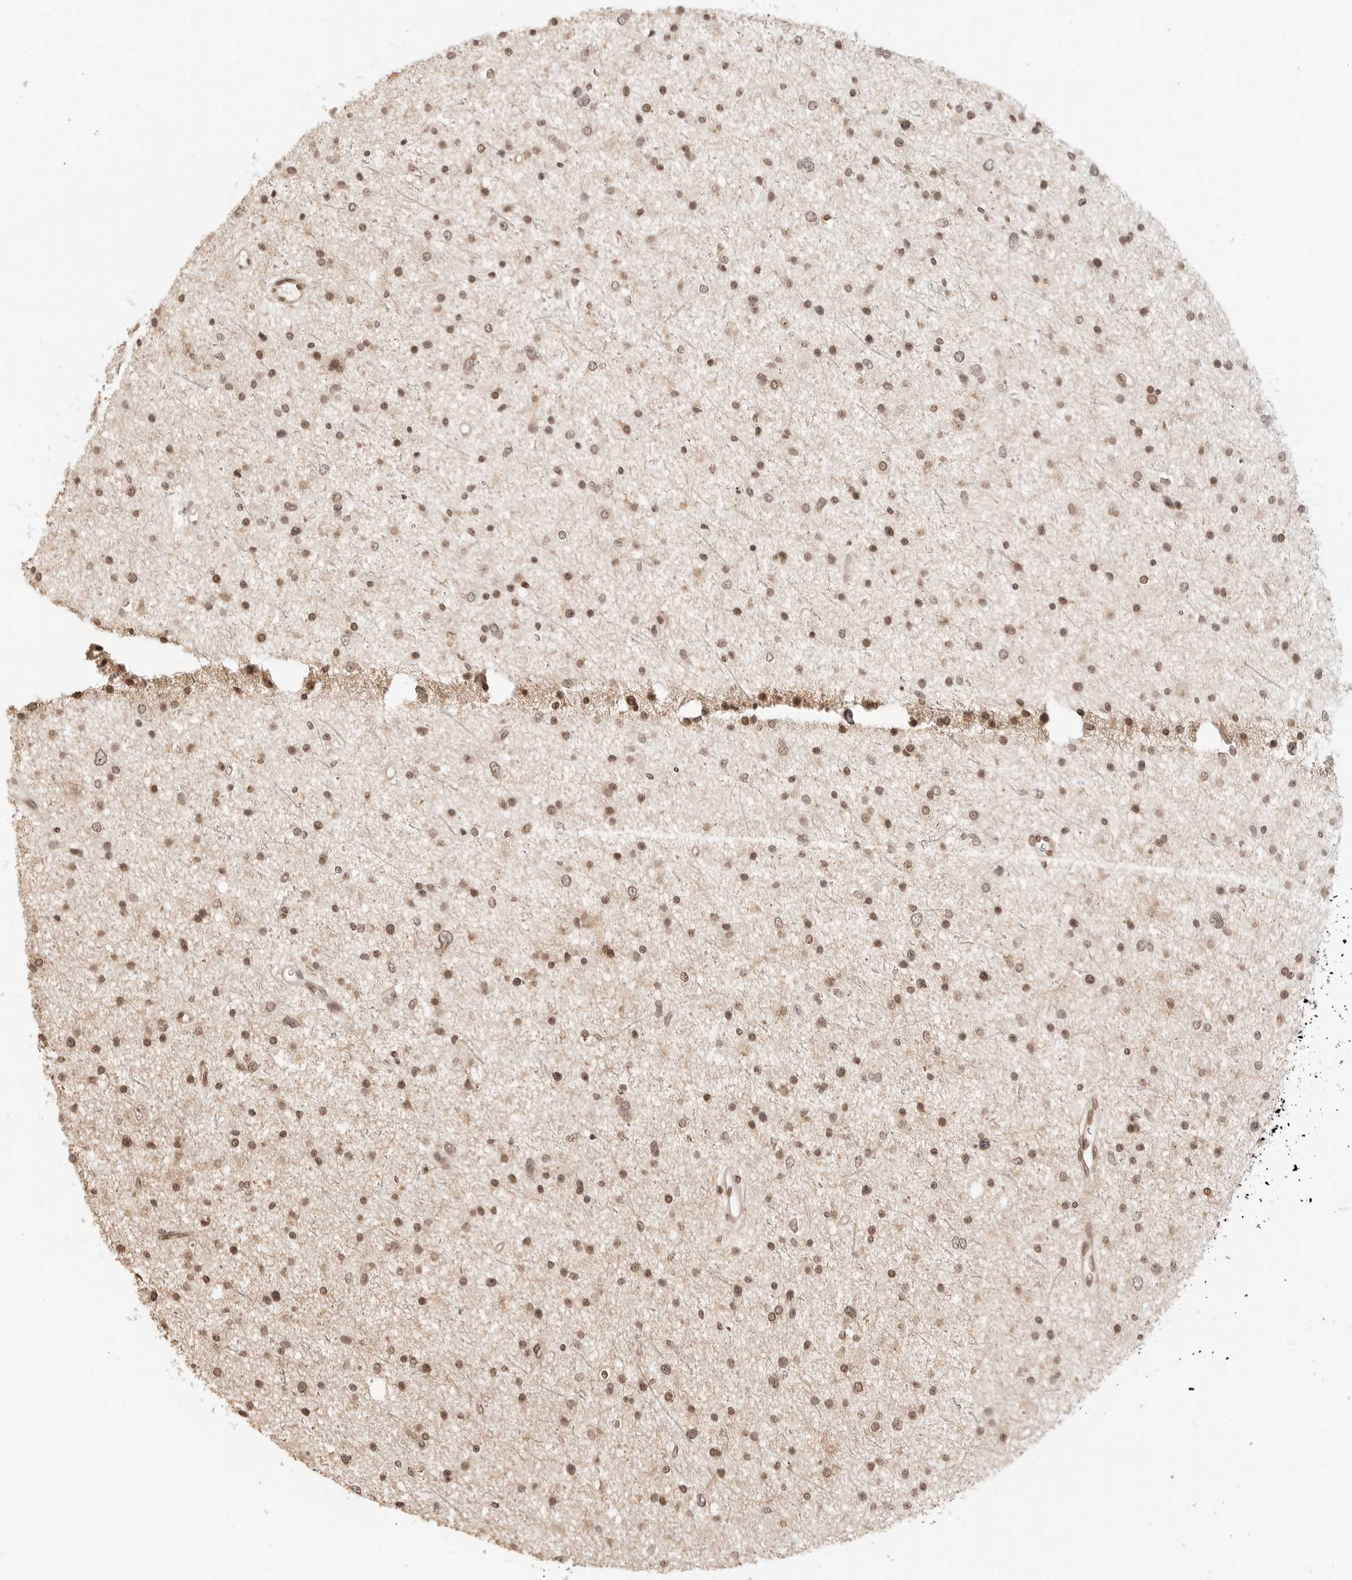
{"staining": {"intensity": "moderate", "quantity": ">75%", "location": "nuclear"}, "tissue": "glioma", "cell_type": "Tumor cells", "image_type": "cancer", "snomed": [{"axis": "morphology", "description": "Glioma, malignant, Low grade"}, {"axis": "topography", "description": "Brain"}], "caption": "Glioma stained with immunohistochemistry (IHC) shows moderate nuclear staining in approximately >75% of tumor cells.", "gene": "POLH", "patient": {"sex": "female", "age": 37}}